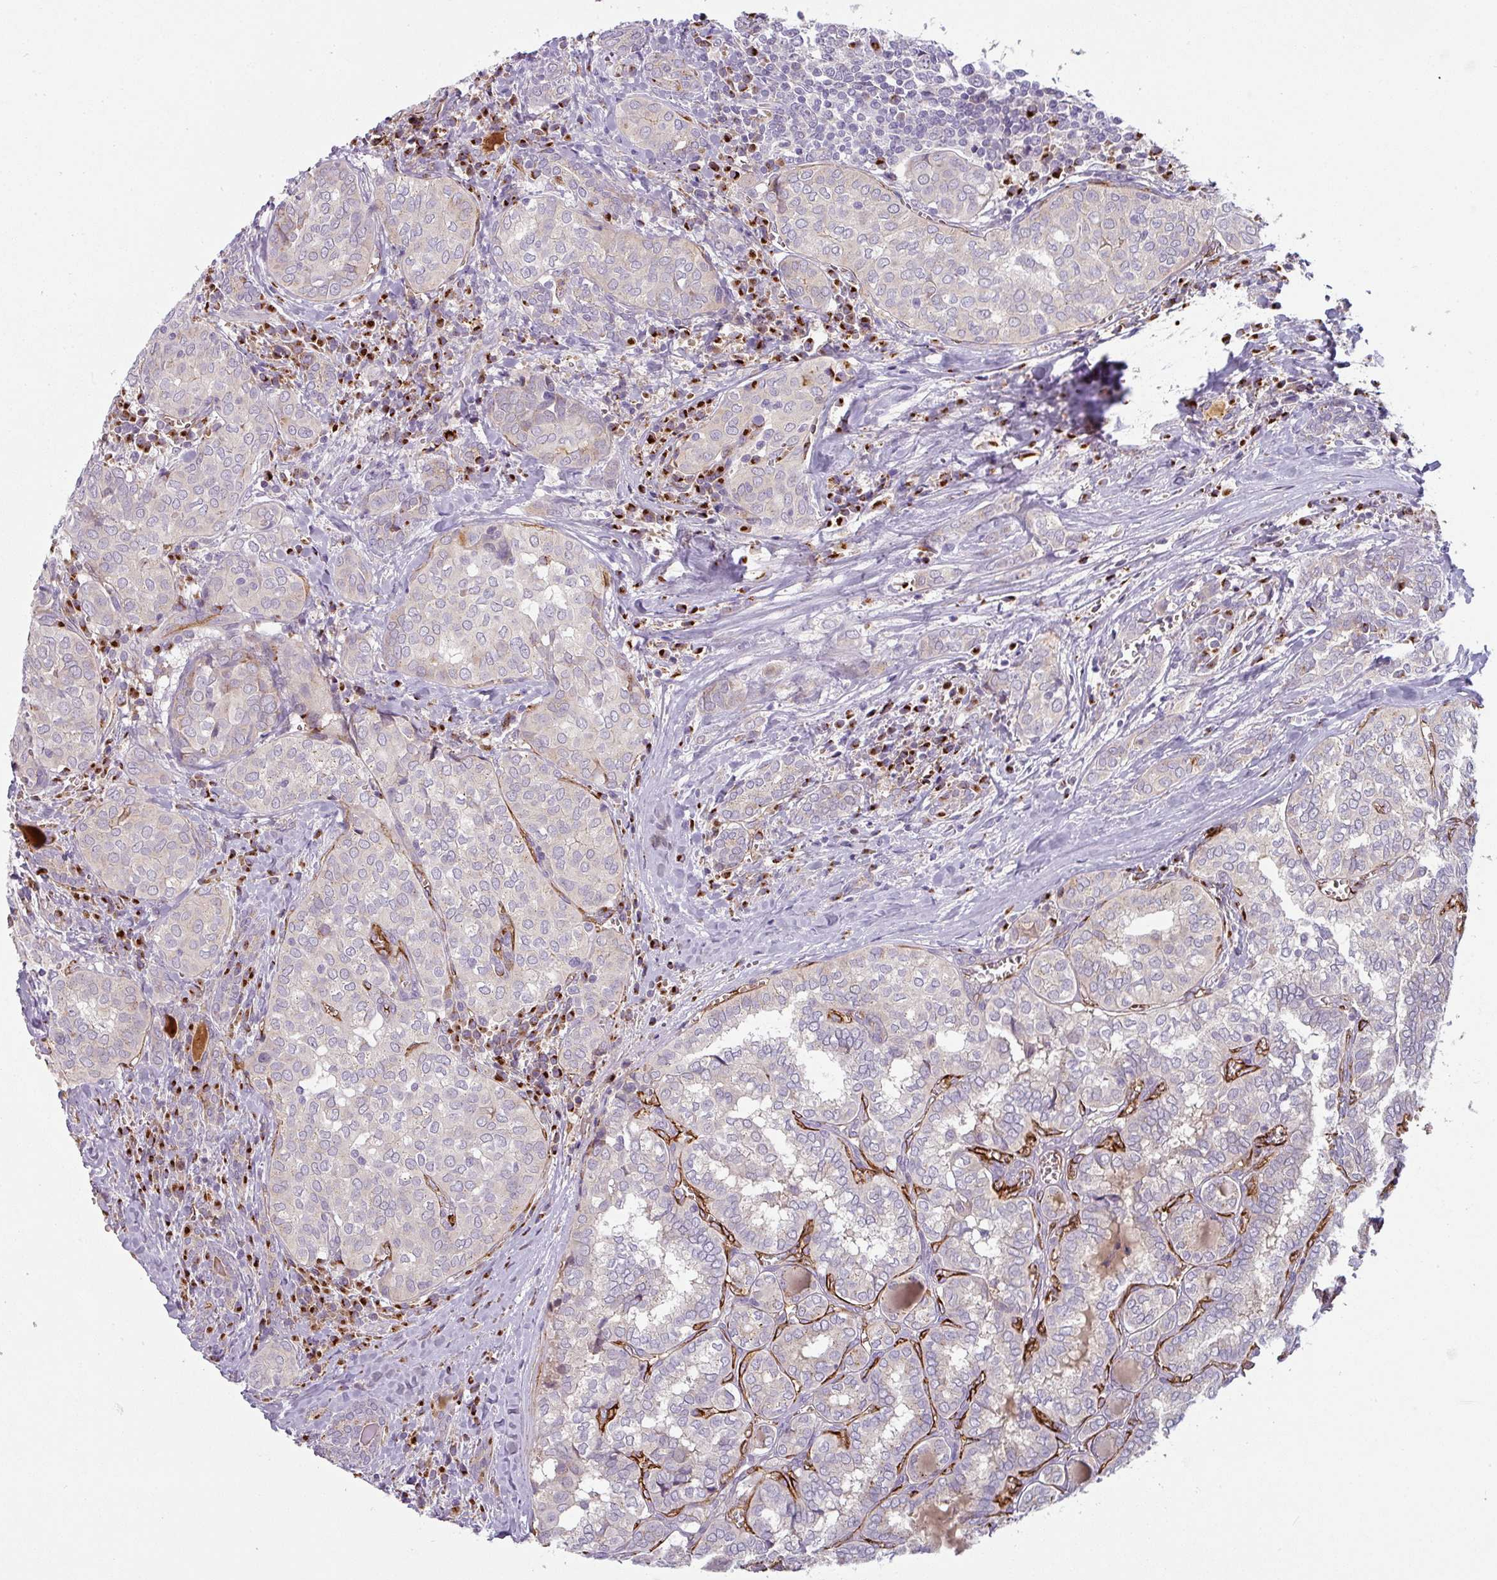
{"staining": {"intensity": "negative", "quantity": "none", "location": "none"}, "tissue": "thyroid cancer", "cell_type": "Tumor cells", "image_type": "cancer", "snomed": [{"axis": "morphology", "description": "Papillary adenocarcinoma, NOS"}, {"axis": "topography", "description": "Thyroid gland"}], "caption": "There is no significant expression in tumor cells of thyroid cancer.", "gene": "PRODH2", "patient": {"sex": "female", "age": 30}}